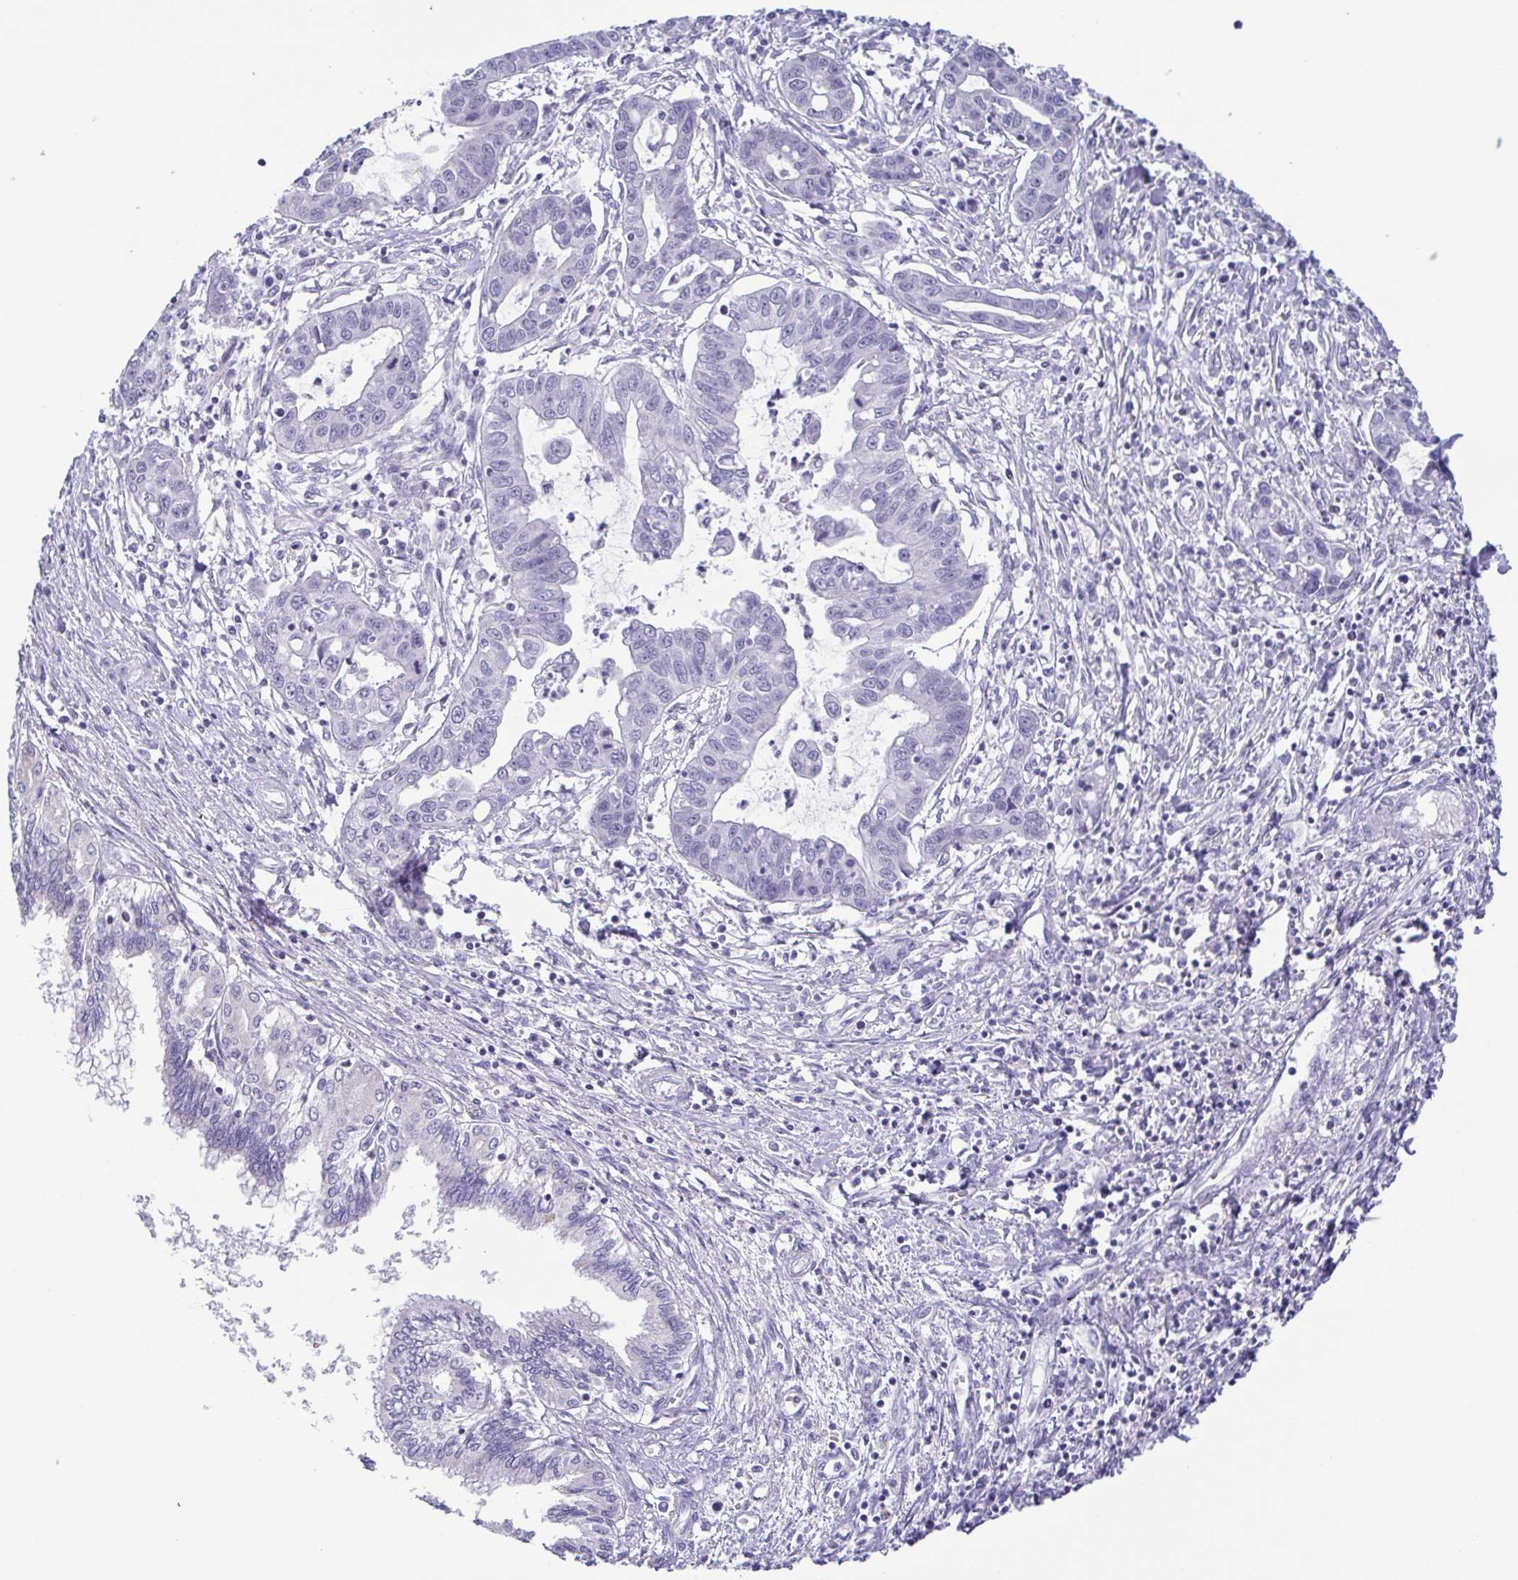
{"staining": {"intensity": "negative", "quantity": "none", "location": "none"}, "tissue": "liver cancer", "cell_type": "Tumor cells", "image_type": "cancer", "snomed": [{"axis": "morphology", "description": "Cholangiocarcinoma"}, {"axis": "topography", "description": "Liver"}], "caption": "Immunohistochemical staining of liver cancer (cholangiocarcinoma) exhibits no significant expression in tumor cells.", "gene": "MYL7", "patient": {"sex": "male", "age": 58}}